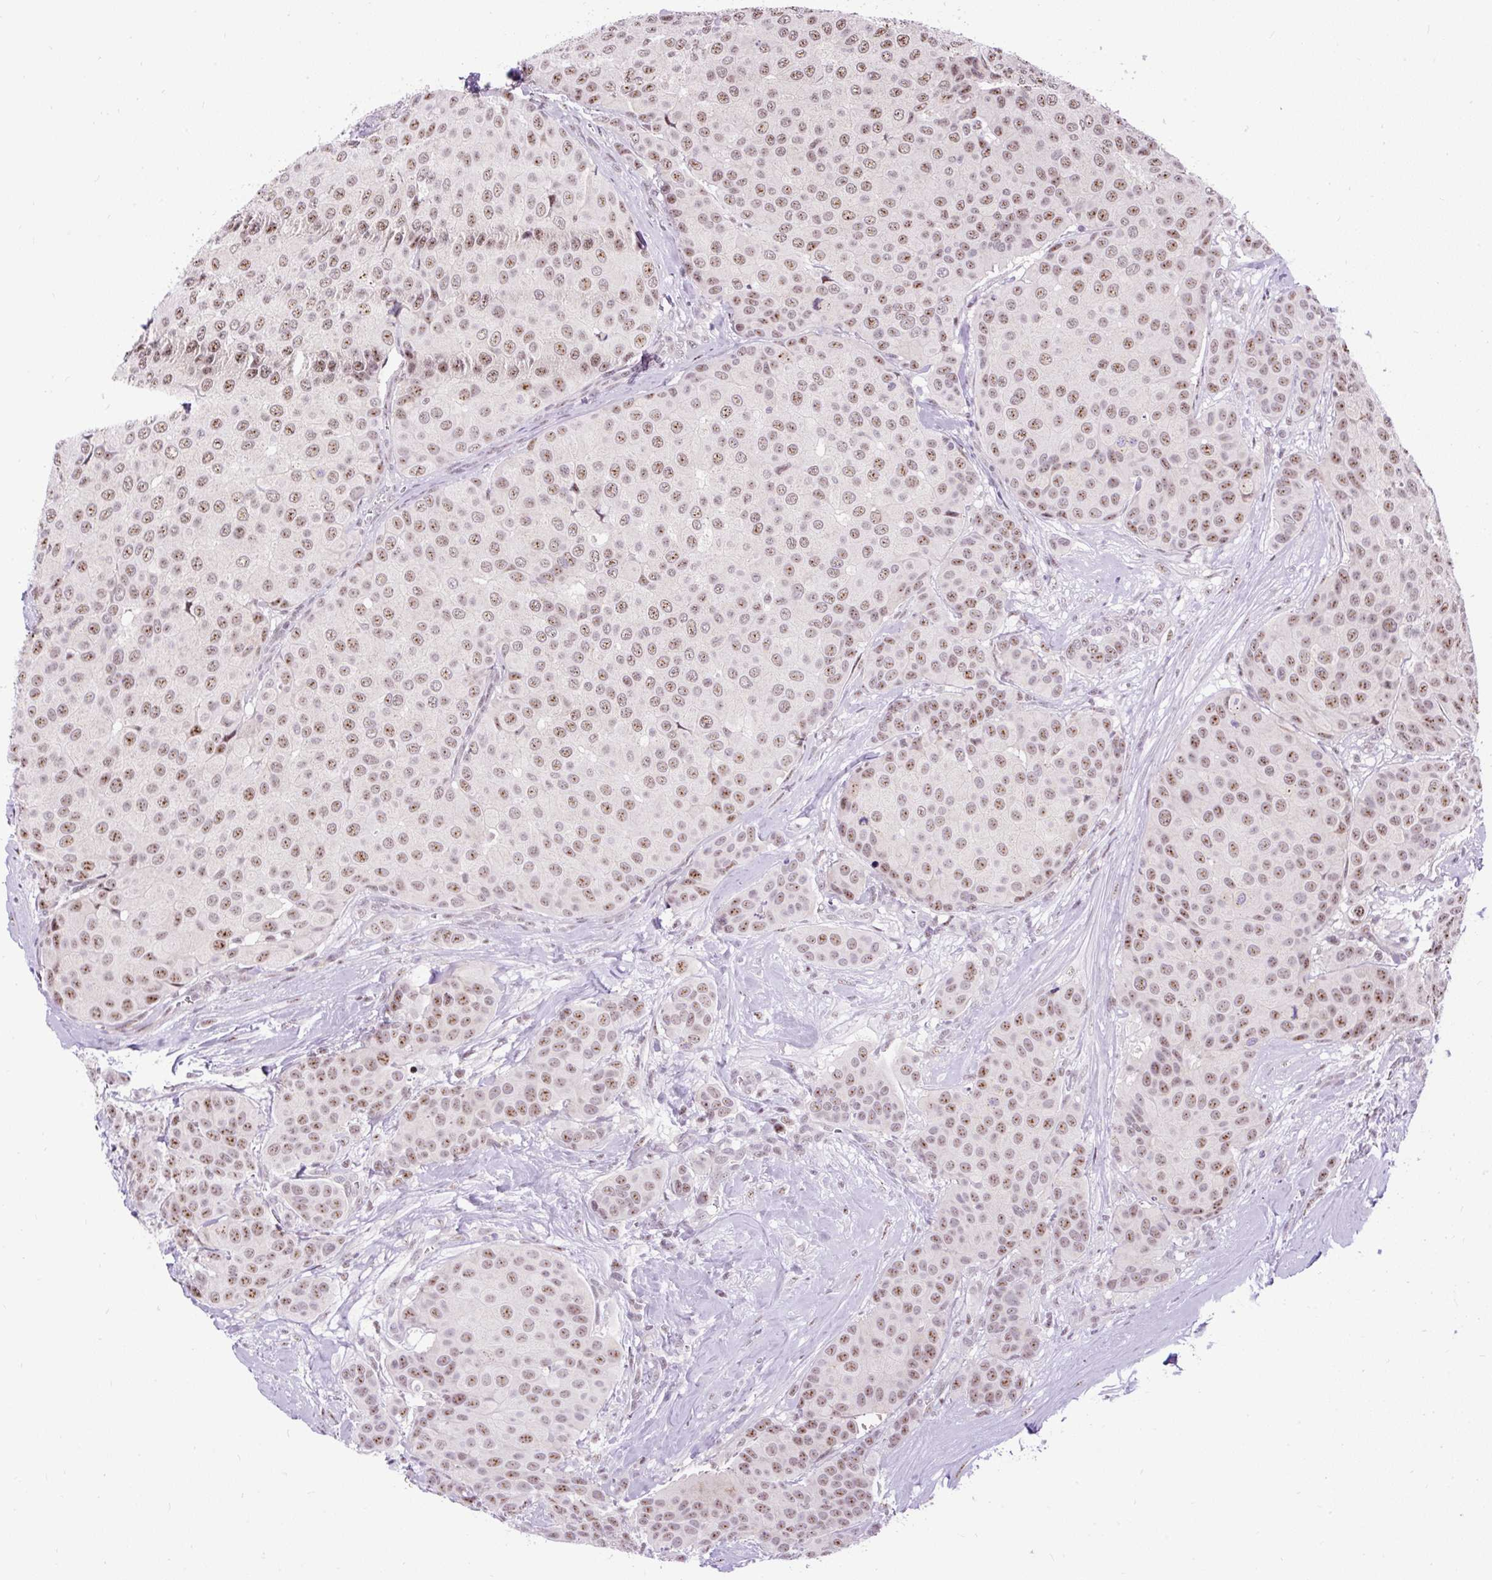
{"staining": {"intensity": "moderate", "quantity": ">75%", "location": "nuclear"}, "tissue": "breast cancer", "cell_type": "Tumor cells", "image_type": "cancer", "snomed": [{"axis": "morphology", "description": "Duct carcinoma"}, {"axis": "topography", "description": "Breast"}], "caption": "A high-resolution image shows IHC staining of intraductal carcinoma (breast), which reveals moderate nuclear staining in about >75% of tumor cells. The staining was performed using DAB to visualize the protein expression in brown, while the nuclei were stained in blue with hematoxylin (Magnification: 20x).", "gene": "SMC5", "patient": {"sex": "female", "age": 70}}